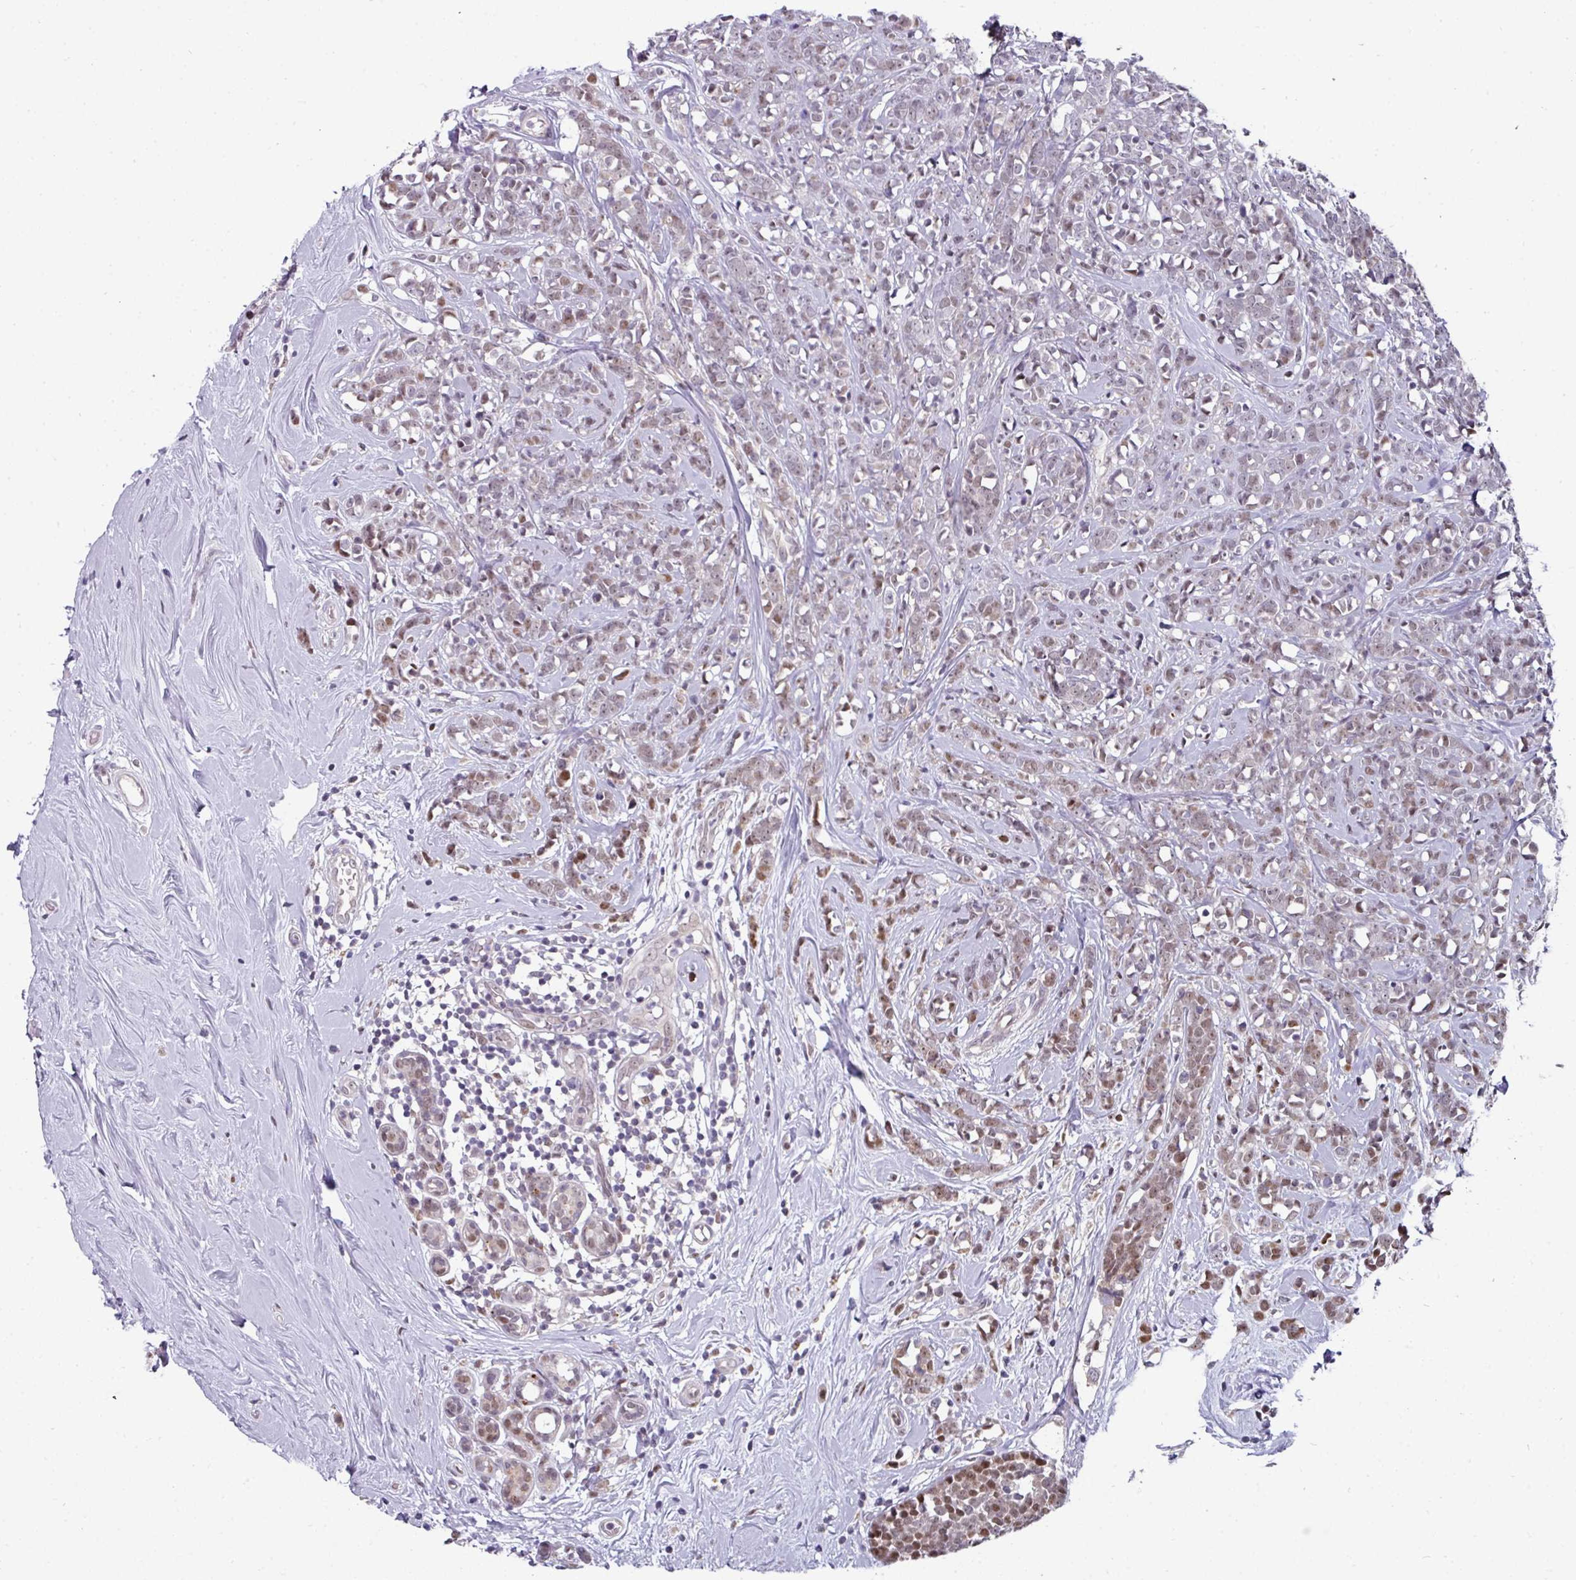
{"staining": {"intensity": "weak", "quantity": "25%-75%", "location": "nuclear"}, "tissue": "breast cancer", "cell_type": "Tumor cells", "image_type": "cancer", "snomed": [{"axis": "morphology", "description": "Lobular carcinoma"}, {"axis": "topography", "description": "Breast"}], "caption": "There is low levels of weak nuclear expression in tumor cells of breast lobular carcinoma, as demonstrated by immunohistochemical staining (brown color).", "gene": "SWSAP1", "patient": {"sex": "female", "age": 58}}